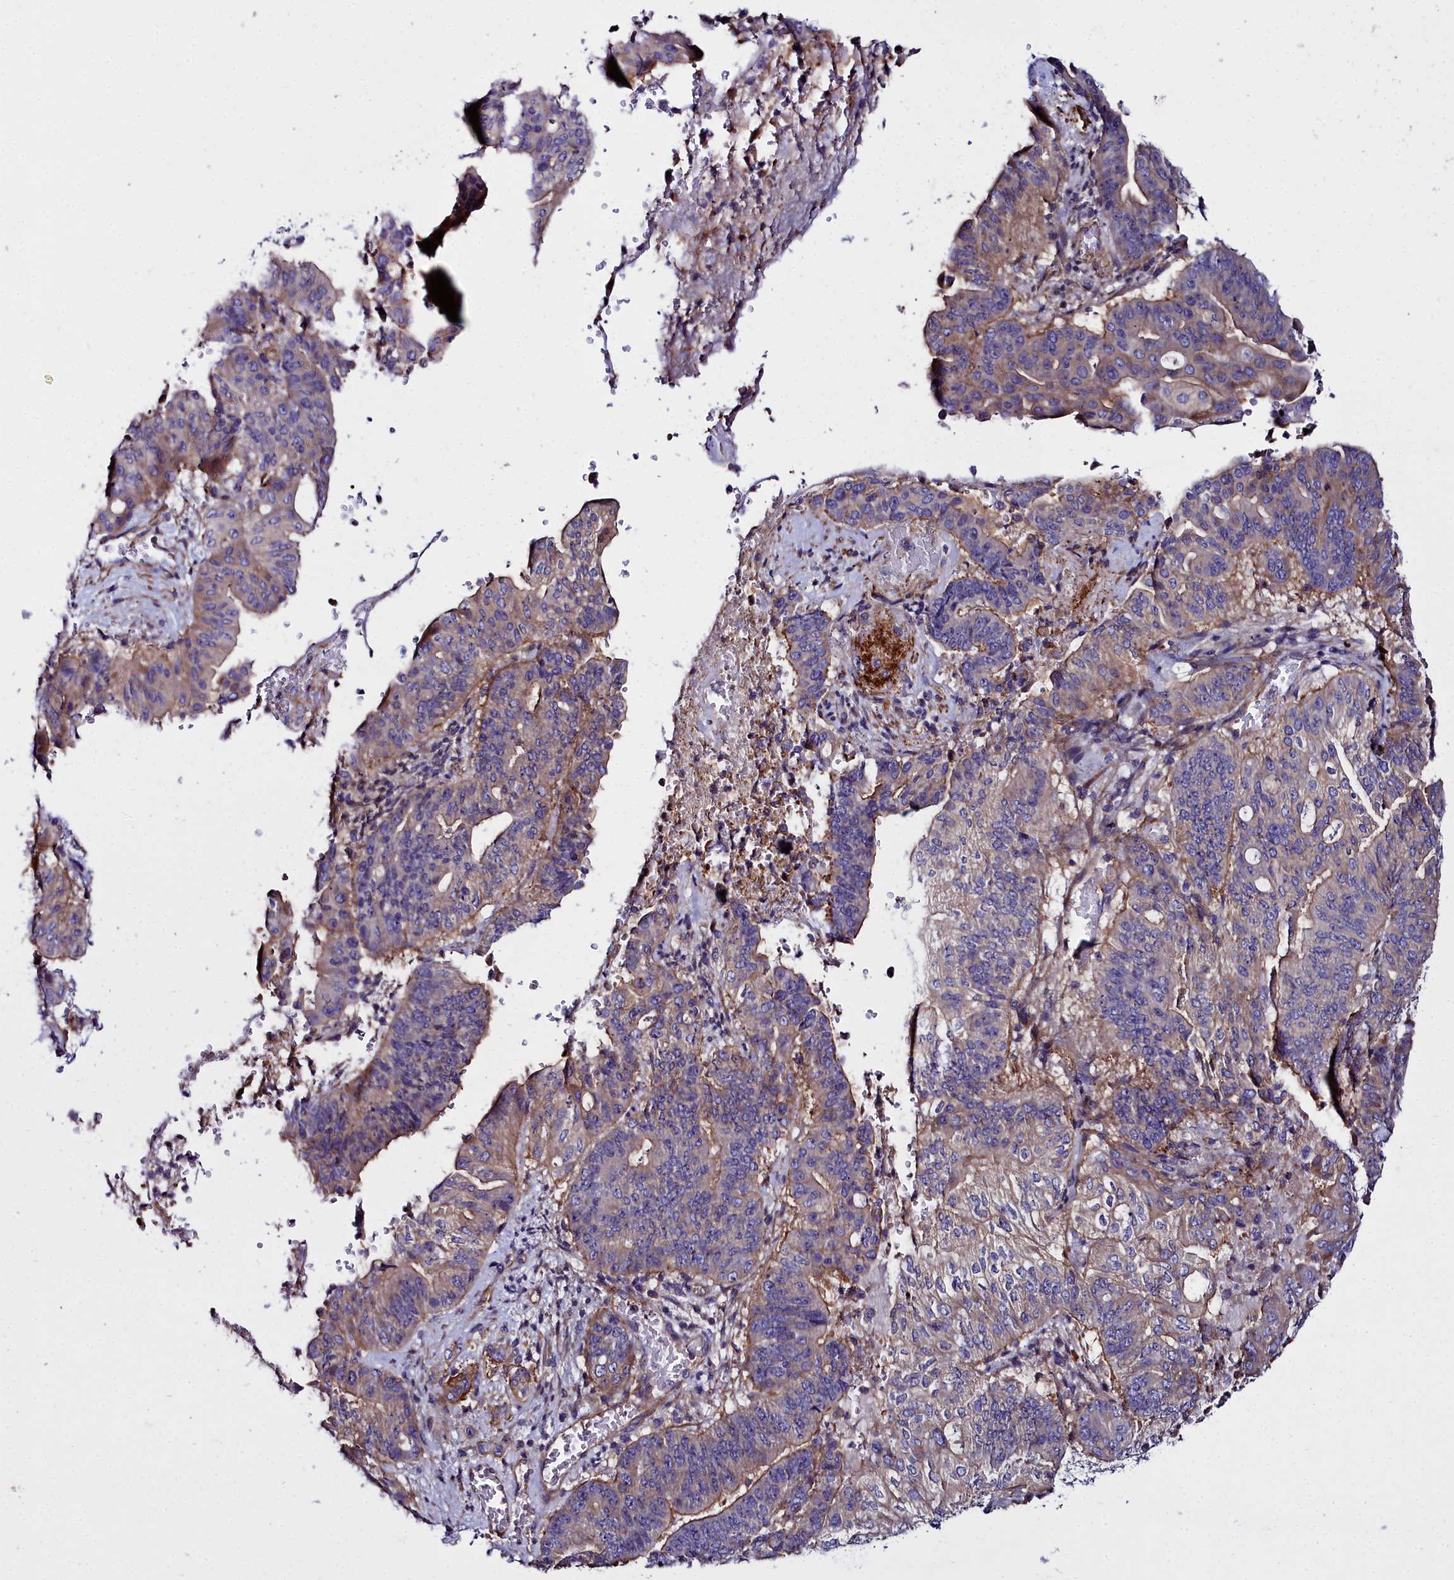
{"staining": {"intensity": "moderate", "quantity": "<25%", "location": "cytoplasmic/membranous"}, "tissue": "pancreatic cancer", "cell_type": "Tumor cells", "image_type": "cancer", "snomed": [{"axis": "morphology", "description": "Adenocarcinoma, NOS"}, {"axis": "topography", "description": "Pancreas"}], "caption": "Immunohistochemical staining of human pancreatic cancer (adenocarcinoma) exhibits low levels of moderate cytoplasmic/membranous protein expression in about <25% of tumor cells.", "gene": "FADS3", "patient": {"sex": "female", "age": 77}}